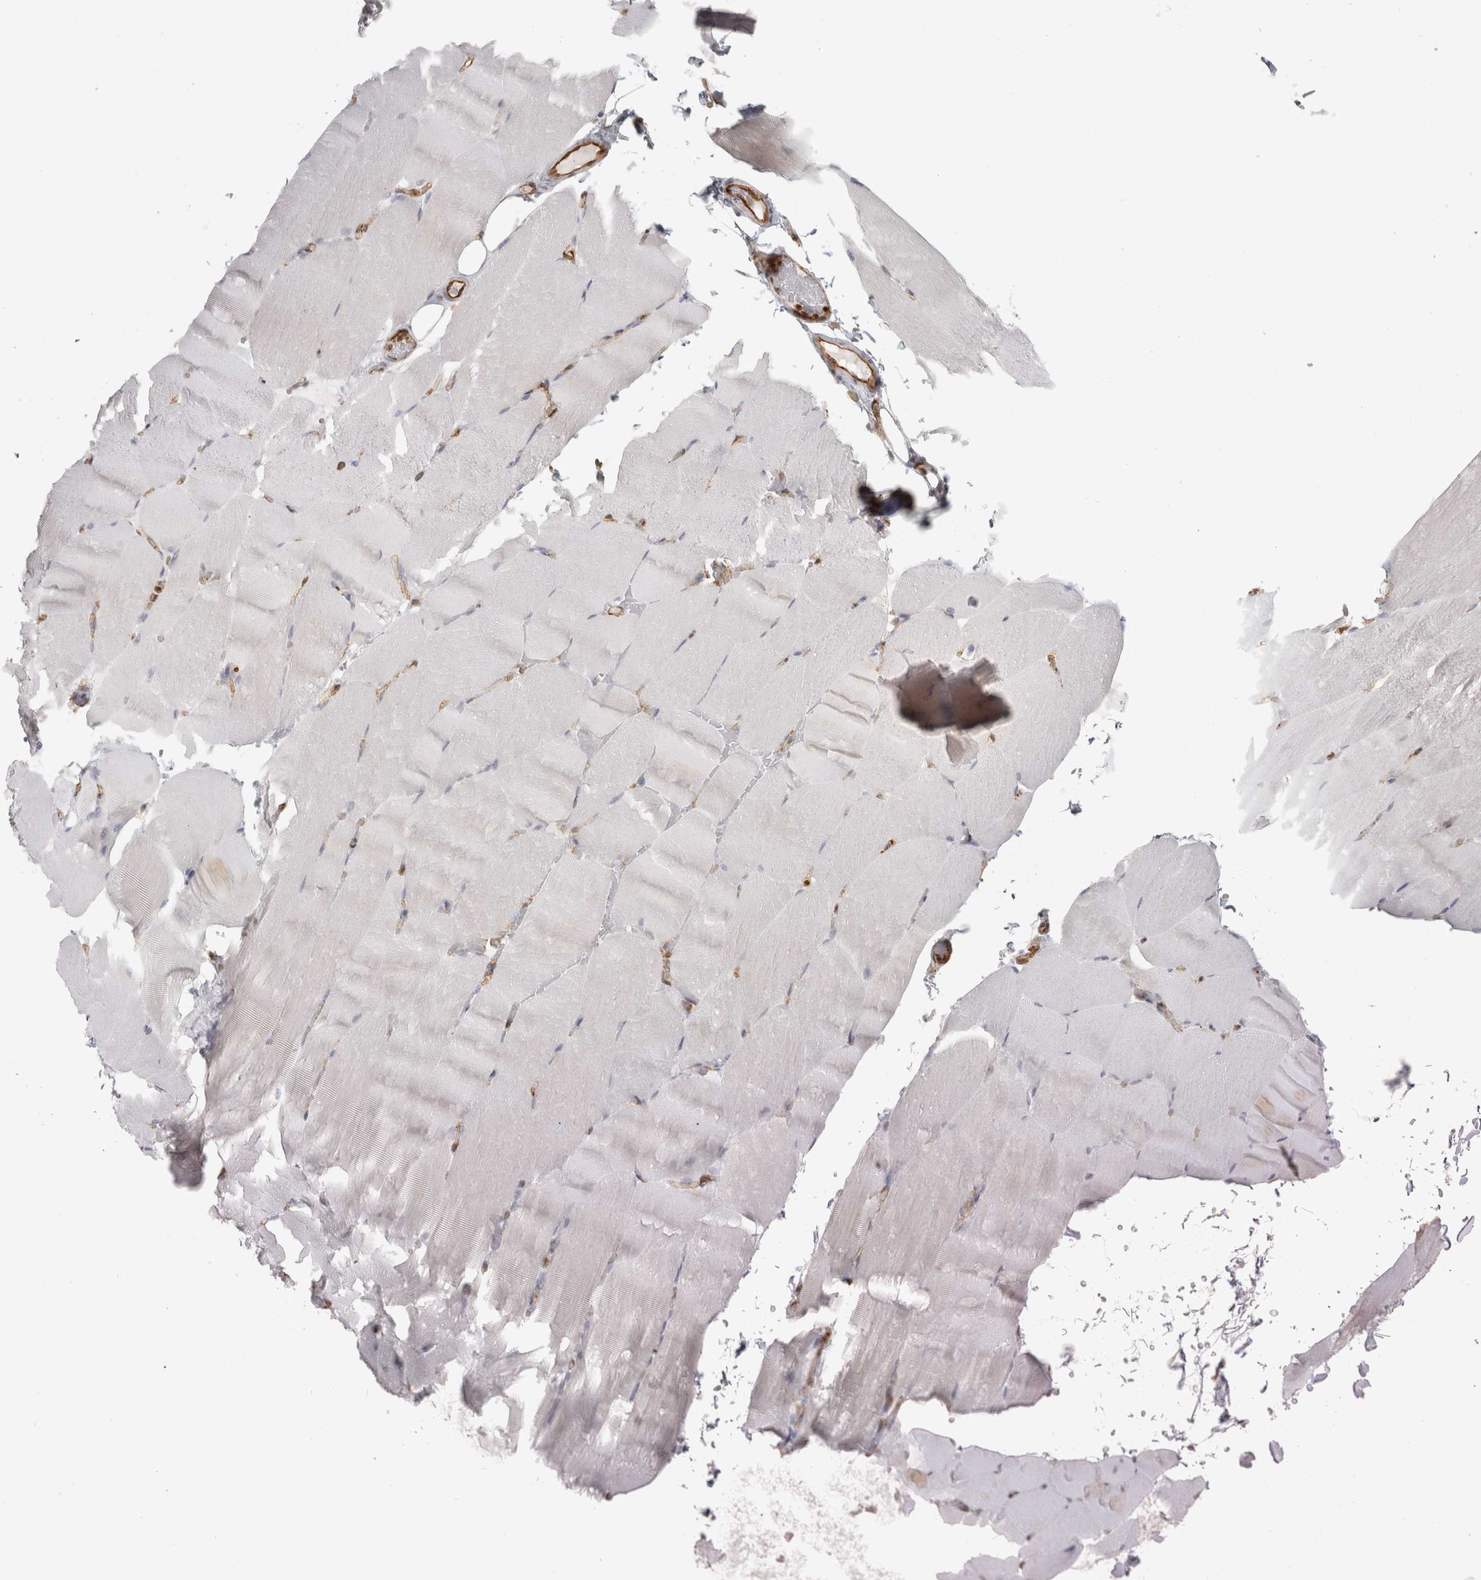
{"staining": {"intensity": "negative", "quantity": "none", "location": "none"}, "tissue": "skeletal muscle", "cell_type": "Myocytes", "image_type": "normal", "snomed": [{"axis": "morphology", "description": "Normal tissue, NOS"}, {"axis": "topography", "description": "Skeletal muscle"}, {"axis": "topography", "description": "Parathyroid gland"}], "caption": "A high-resolution photomicrograph shows IHC staining of unremarkable skeletal muscle, which displays no significant positivity in myocytes.", "gene": "HLA", "patient": {"sex": "female", "age": 37}}